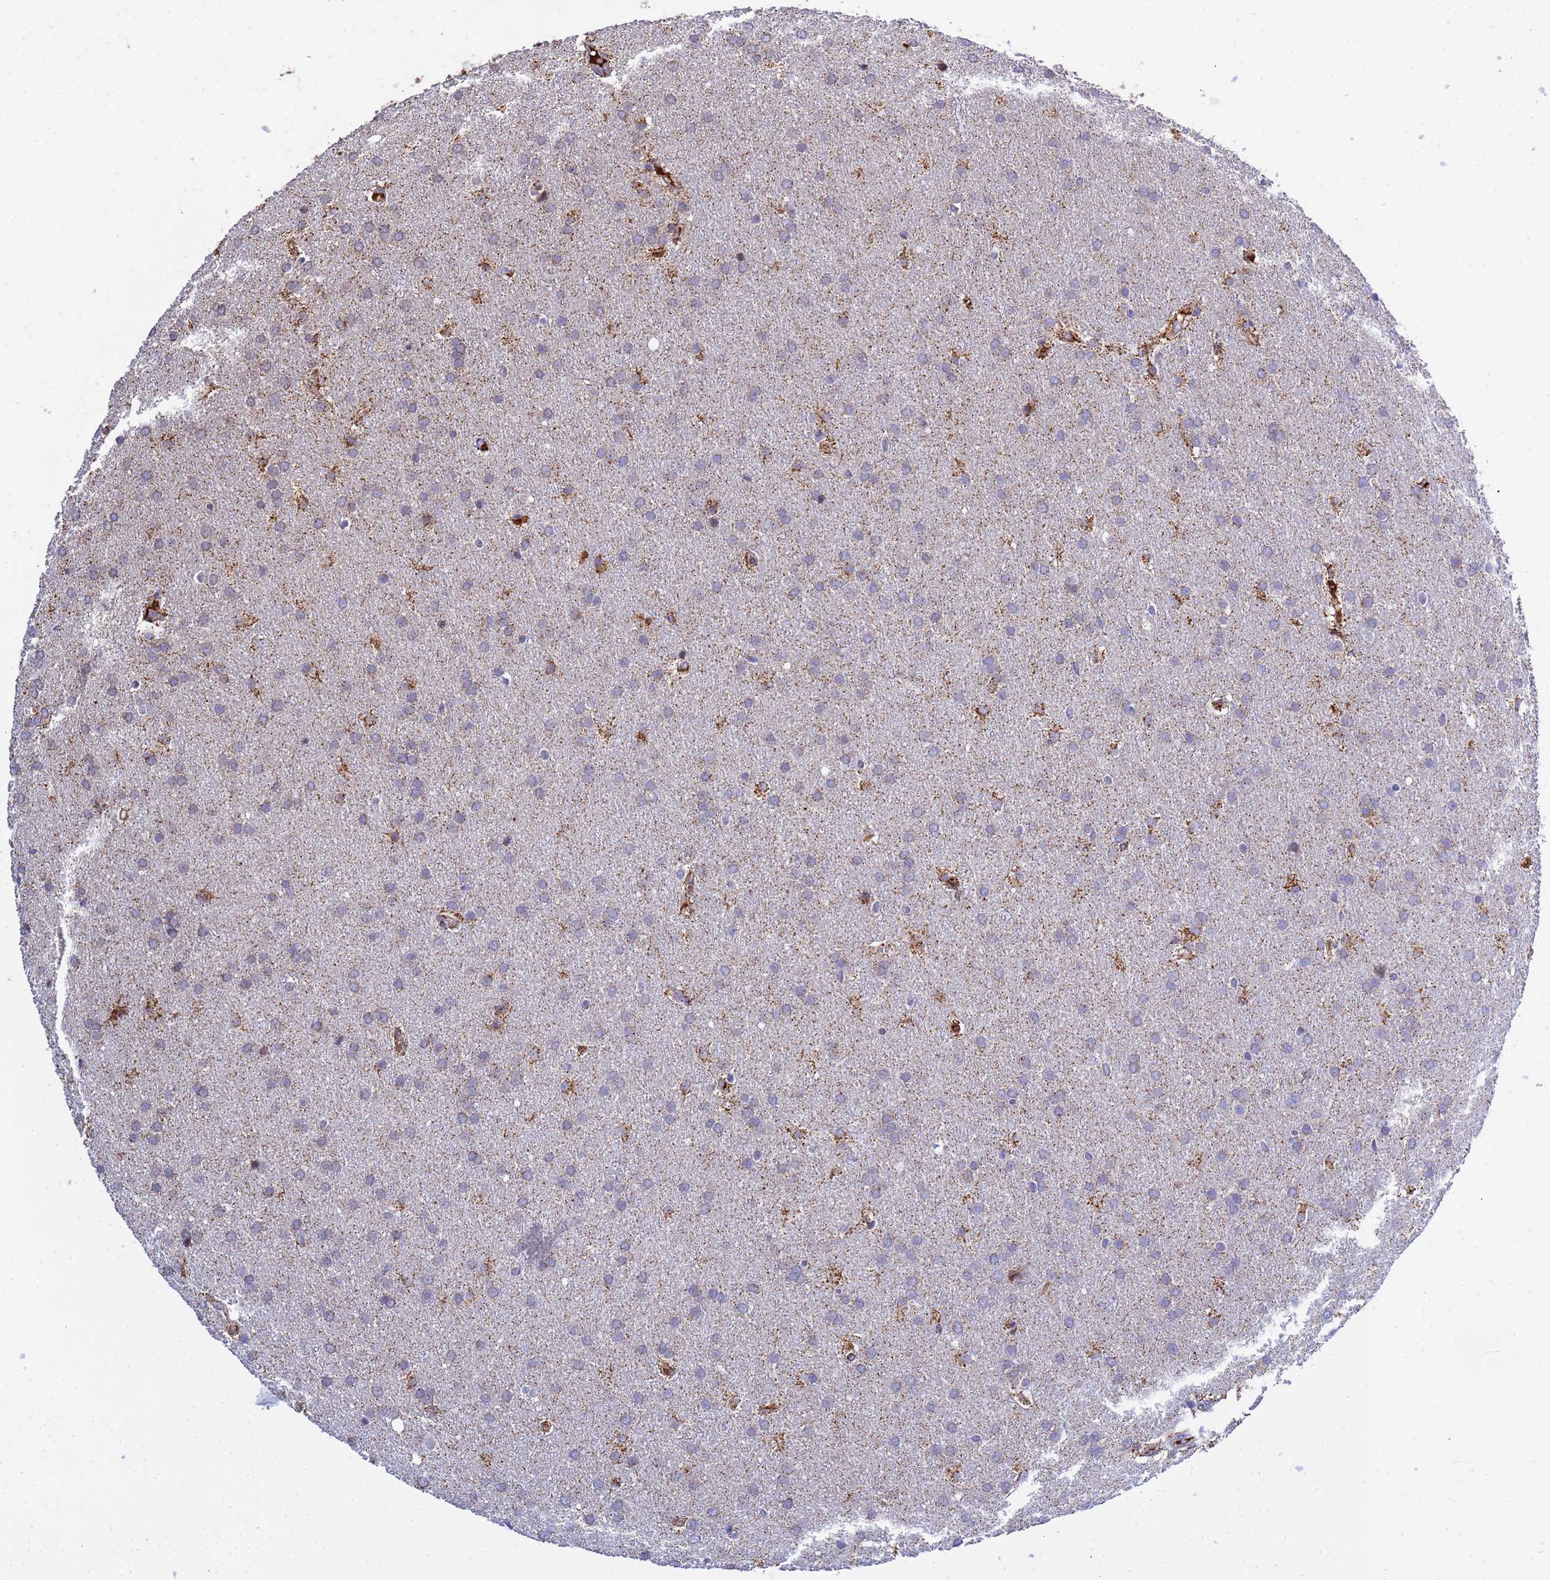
{"staining": {"intensity": "negative", "quantity": "none", "location": "none"}, "tissue": "glioma", "cell_type": "Tumor cells", "image_type": "cancer", "snomed": [{"axis": "morphology", "description": "Glioma, malignant, Low grade"}, {"axis": "topography", "description": "Brain"}], "caption": "This histopathology image is of low-grade glioma (malignant) stained with immunohistochemistry to label a protein in brown with the nuclei are counter-stained blue. There is no positivity in tumor cells. Nuclei are stained in blue.", "gene": "GLUD1", "patient": {"sex": "female", "age": 32}}